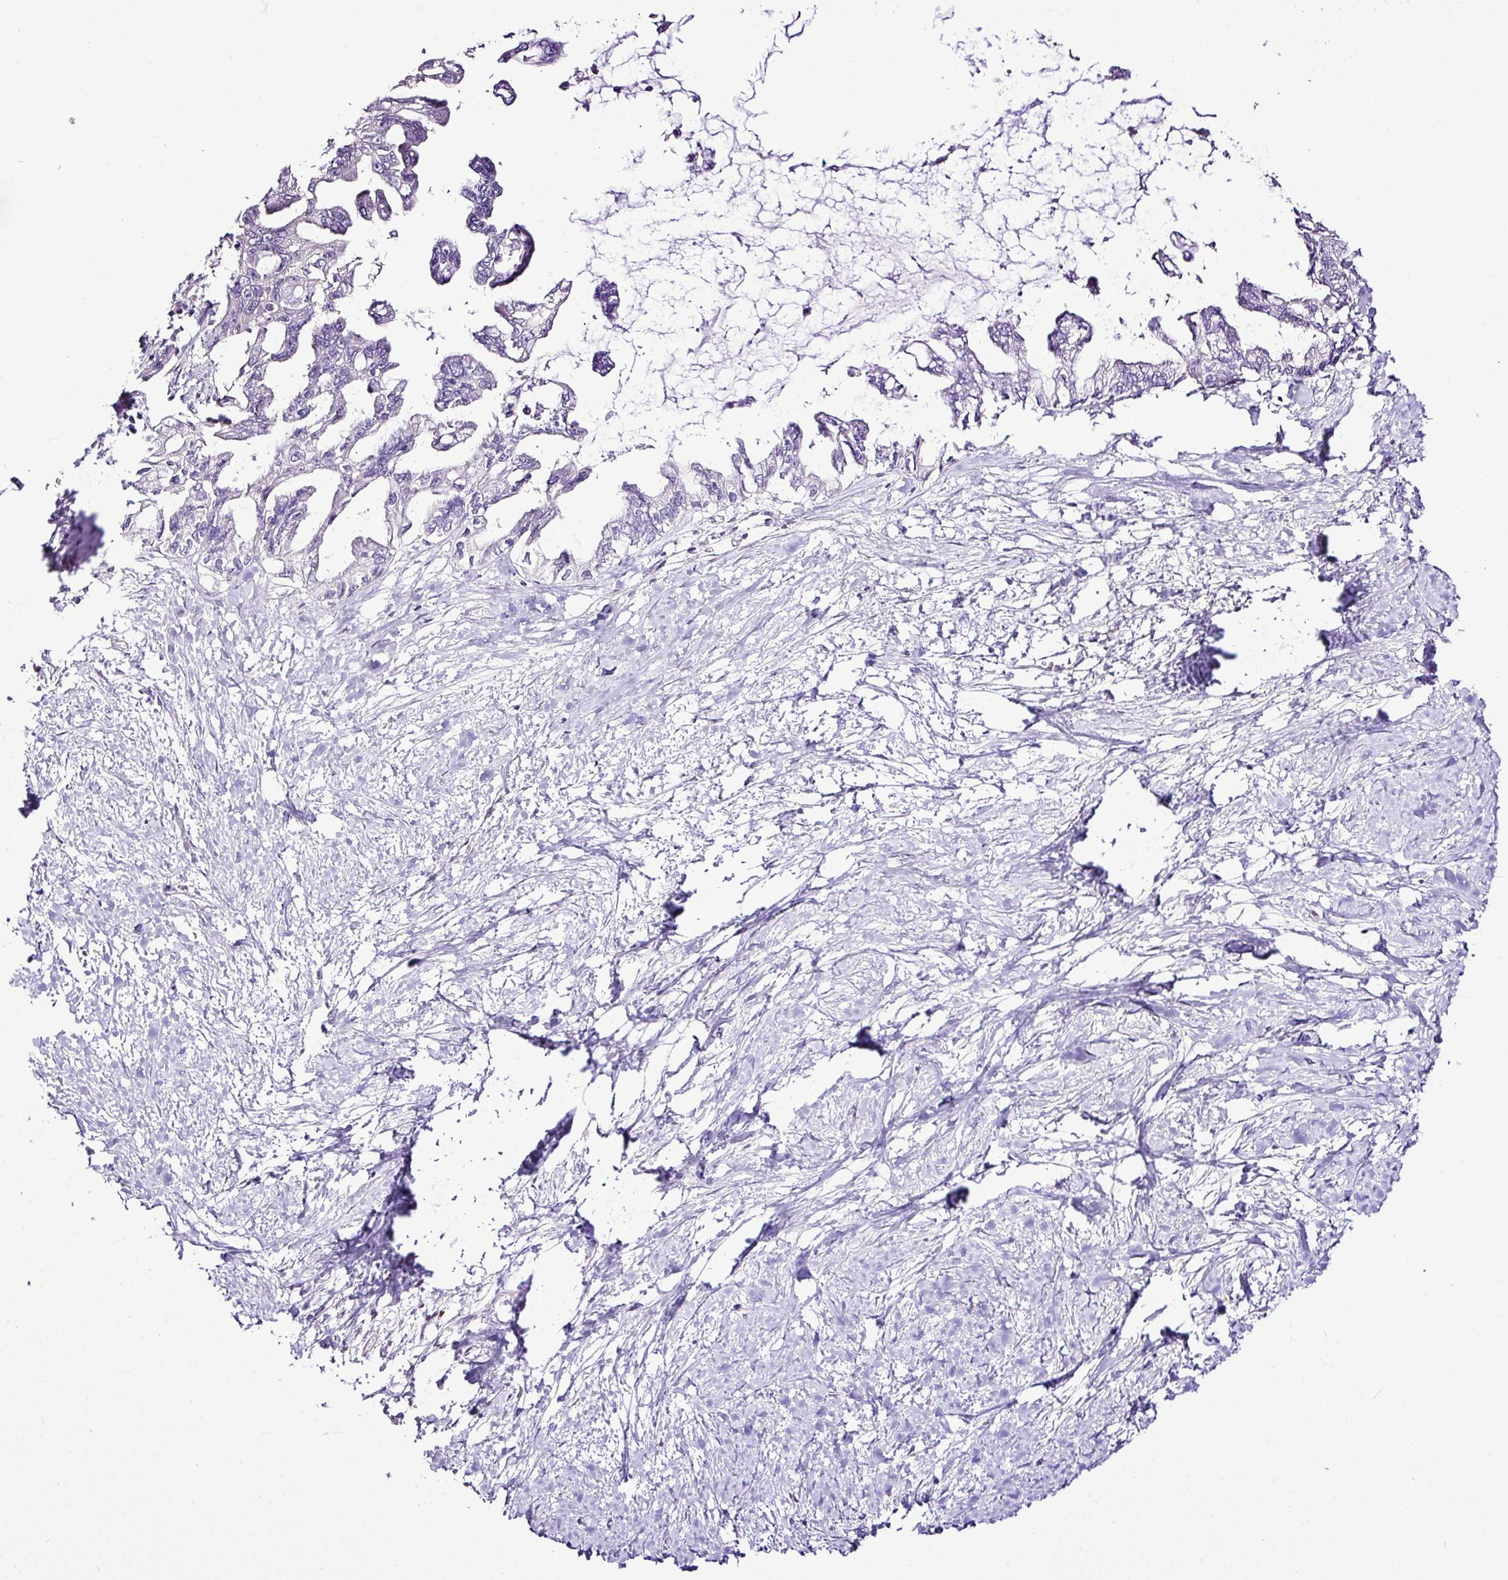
{"staining": {"intensity": "negative", "quantity": "none", "location": "none"}, "tissue": "pancreatic cancer", "cell_type": "Tumor cells", "image_type": "cancer", "snomed": [{"axis": "morphology", "description": "Adenocarcinoma, NOS"}, {"axis": "topography", "description": "Pancreas"}], "caption": "Immunohistochemical staining of human adenocarcinoma (pancreatic) demonstrates no significant positivity in tumor cells.", "gene": "ESR1", "patient": {"sex": "male", "age": 61}}